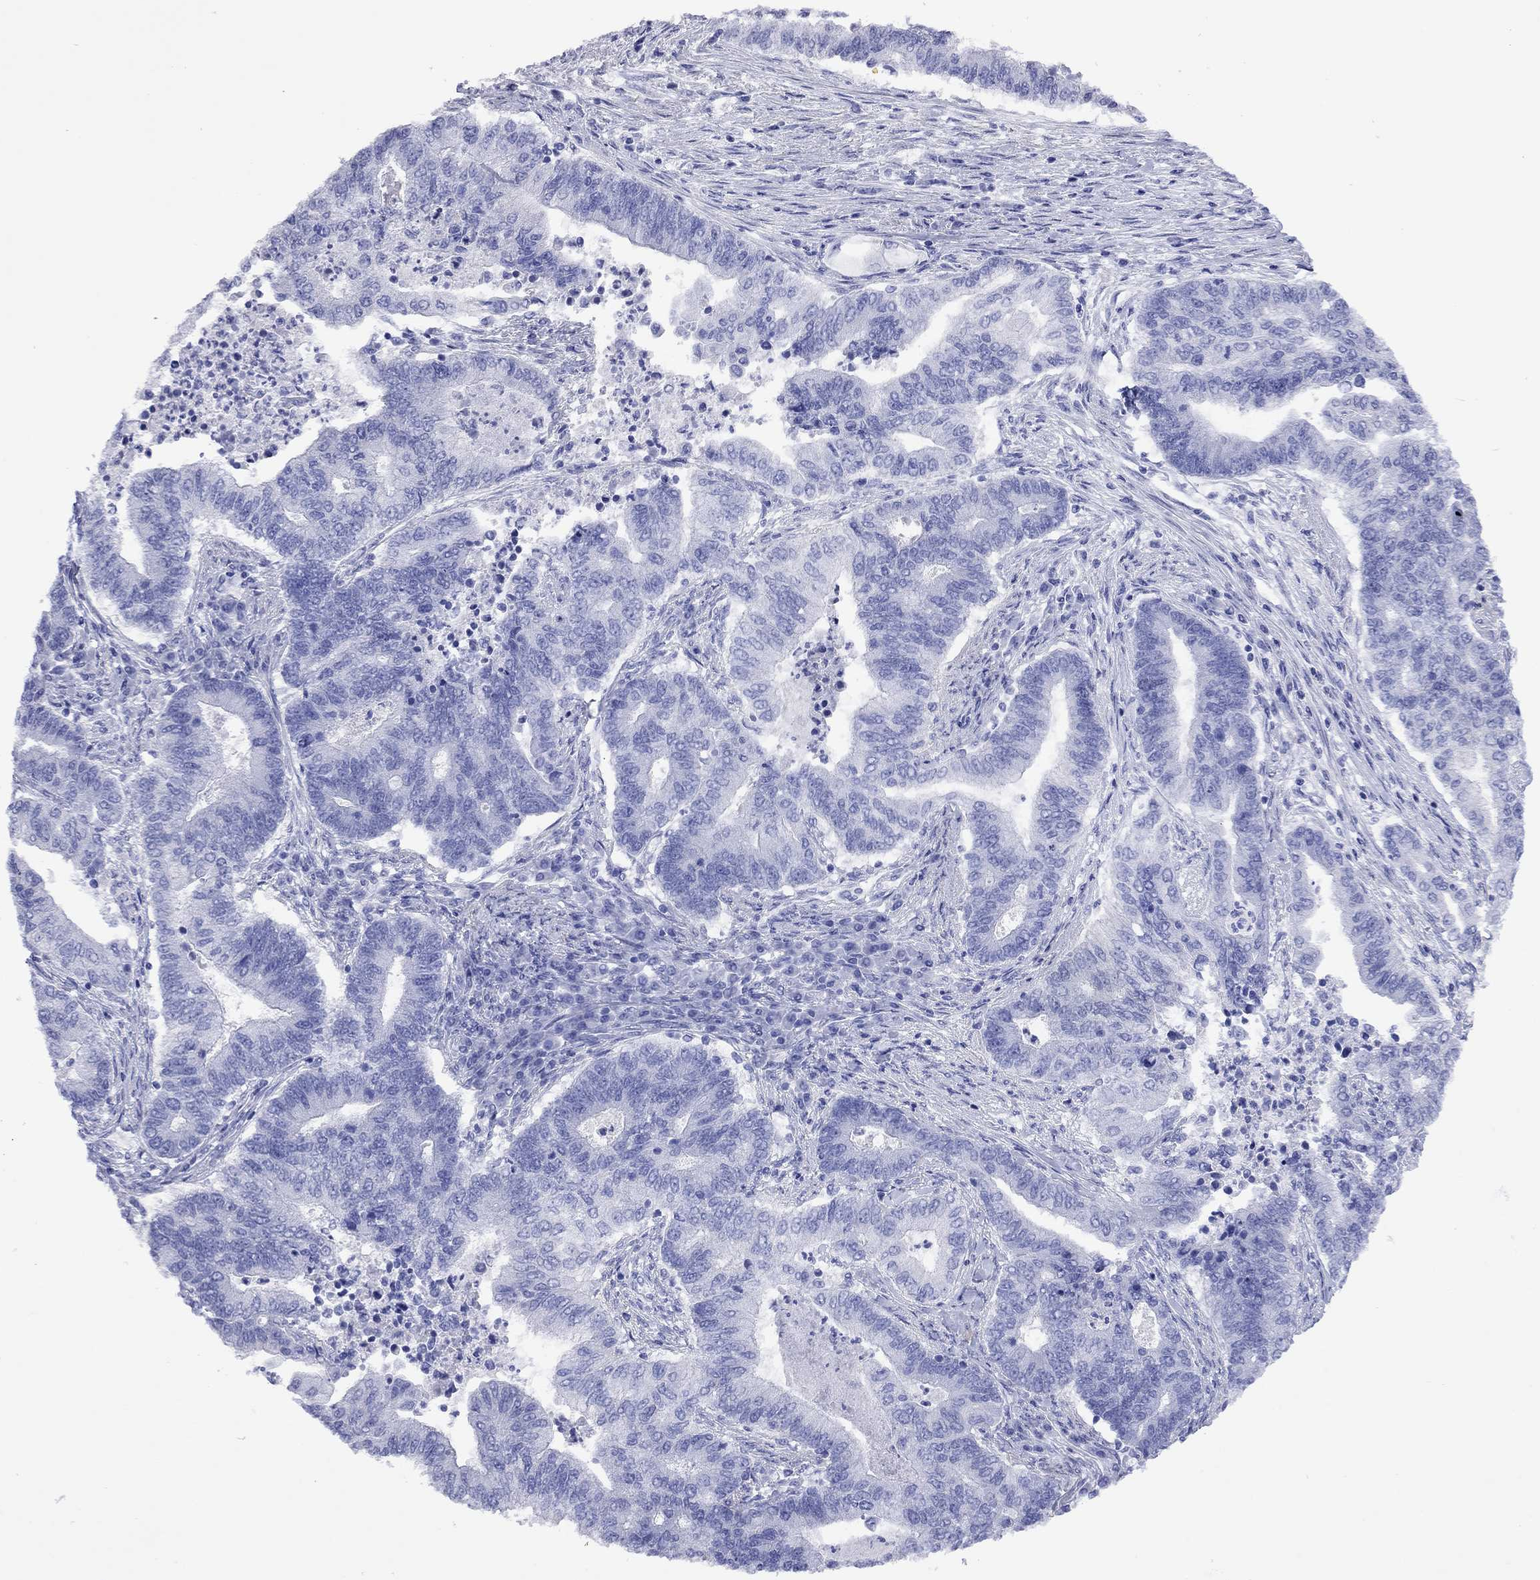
{"staining": {"intensity": "negative", "quantity": "none", "location": "none"}, "tissue": "endometrial cancer", "cell_type": "Tumor cells", "image_type": "cancer", "snomed": [{"axis": "morphology", "description": "Adenocarcinoma, NOS"}, {"axis": "topography", "description": "Uterus"}, {"axis": "topography", "description": "Endometrium"}], "caption": "A histopathology image of human endometrial adenocarcinoma is negative for staining in tumor cells. (DAB IHC with hematoxylin counter stain).", "gene": "KIAA2012", "patient": {"sex": "female", "age": 54}}